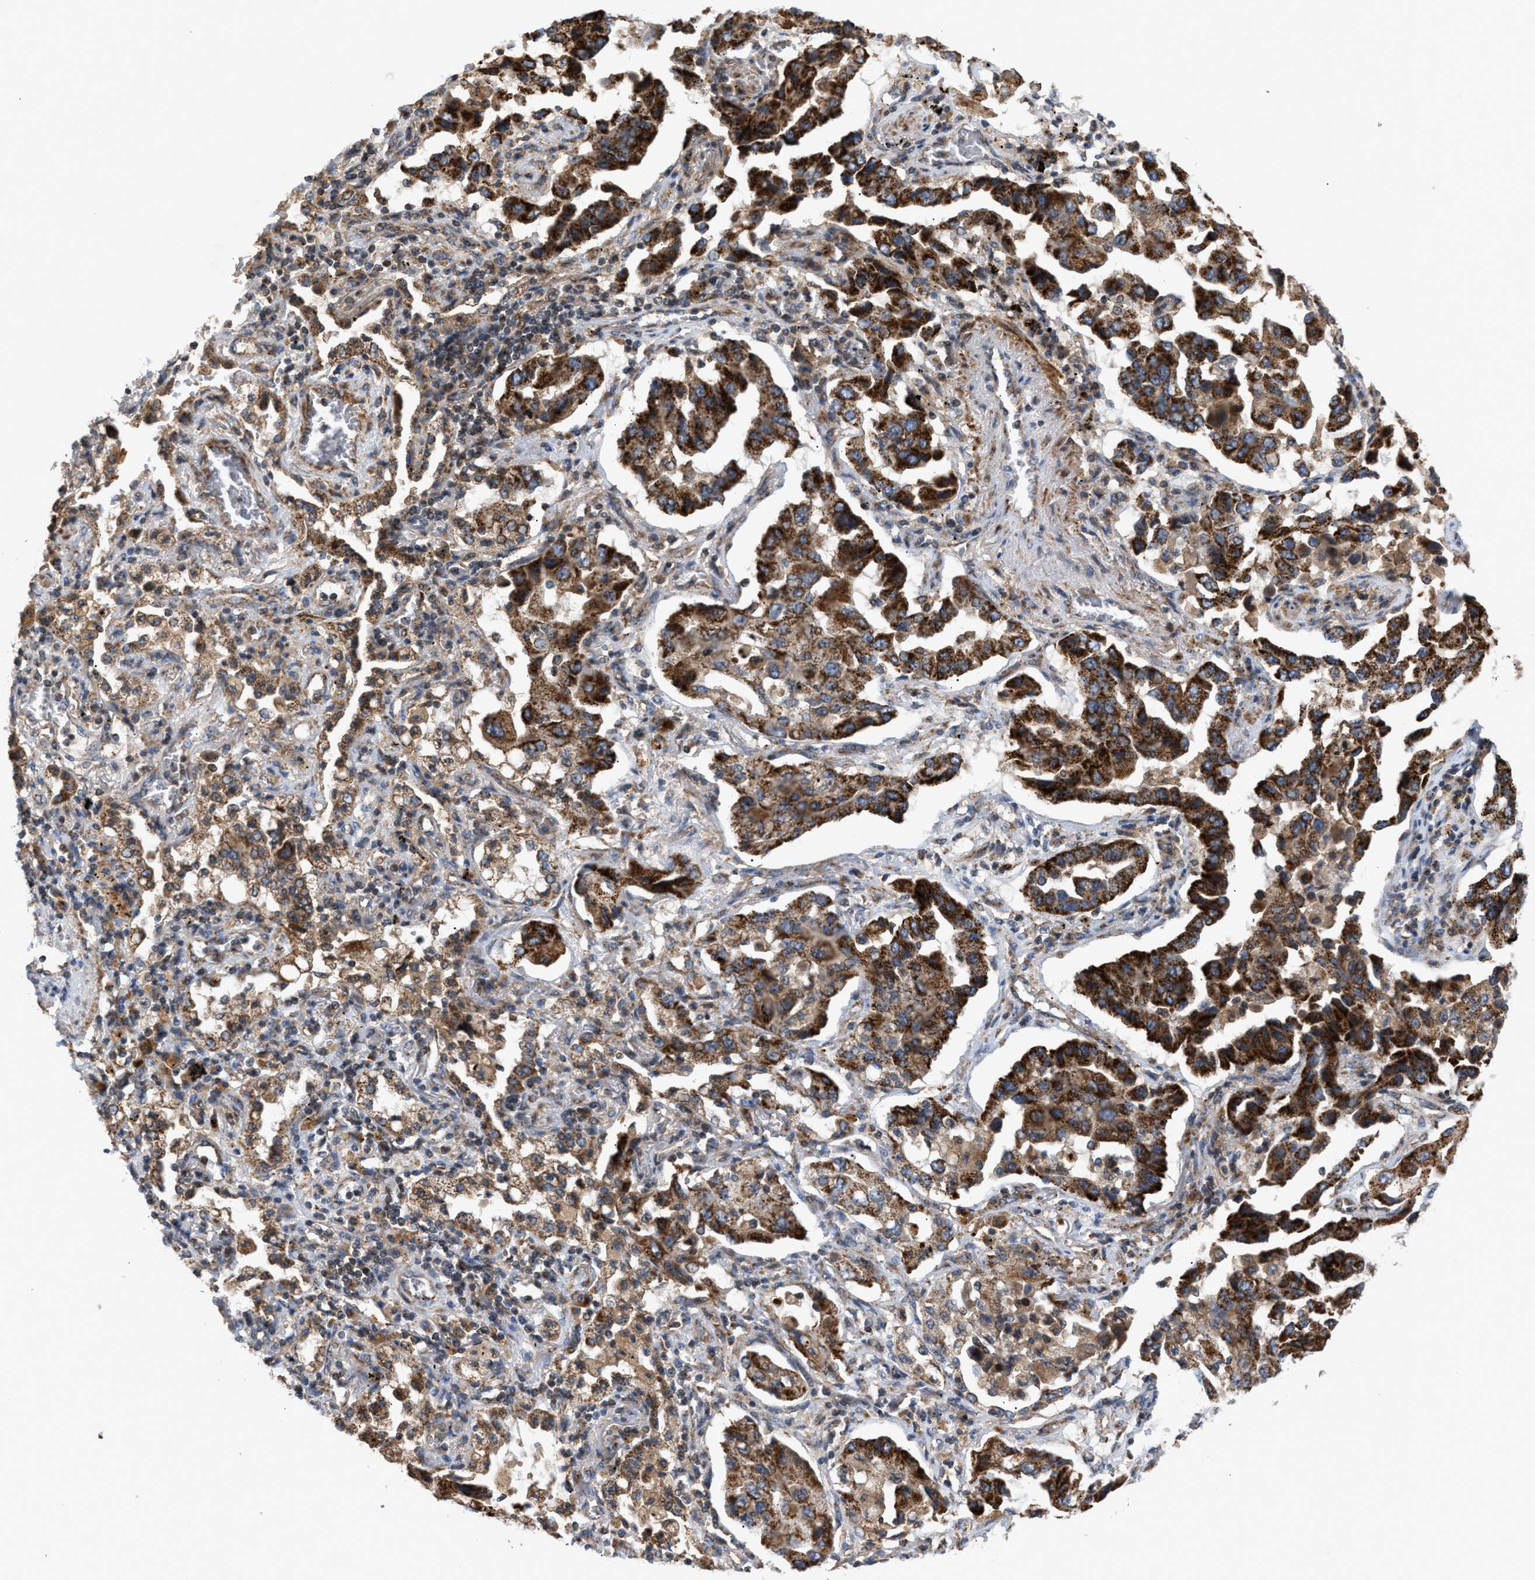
{"staining": {"intensity": "strong", "quantity": ">75%", "location": "cytoplasmic/membranous"}, "tissue": "lung cancer", "cell_type": "Tumor cells", "image_type": "cancer", "snomed": [{"axis": "morphology", "description": "Adenocarcinoma, NOS"}, {"axis": "topography", "description": "Lung"}], "caption": "Immunohistochemical staining of human lung cancer (adenocarcinoma) displays strong cytoplasmic/membranous protein expression in about >75% of tumor cells.", "gene": "TACO1", "patient": {"sex": "female", "age": 65}}